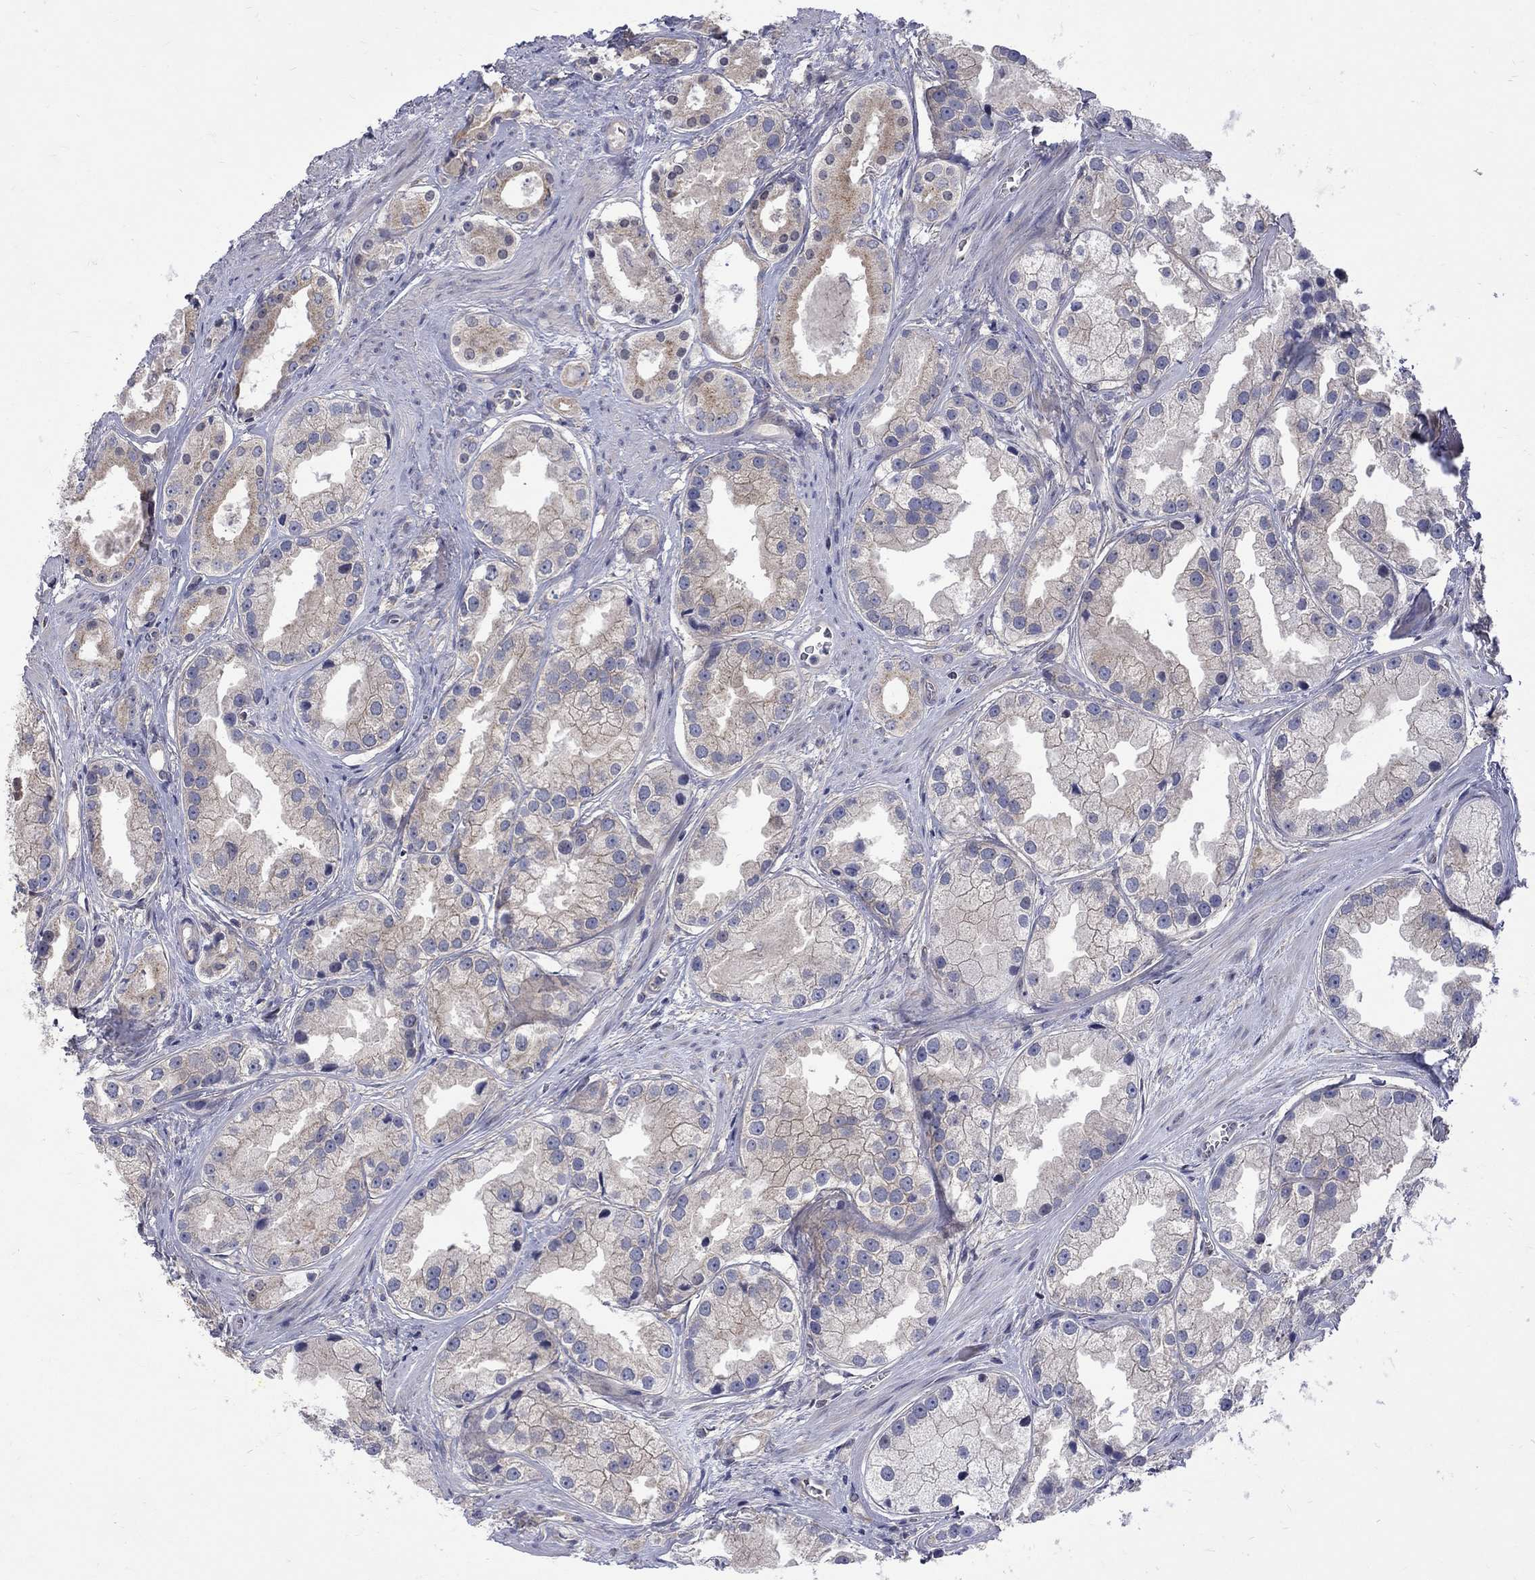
{"staining": {"intensity": "moderate", "quantity": "<25%", "location": "cytoplasmic/membranous"}, "tissue": "prostate cancer", "cell_type": "Tumor cells", "image_type": "cancer", "snomed": [{"axis": "morphology", "description": "Adenocarcinoma, NOS"}, {"axis": "topography", "description": "Prostate"}], "caption": "Protein staining displays moderate cytoplasmic/membranous expression in about <25% of tumor cells in adenocarcinoma (prostate). The staining was performed using DAB, with brown indicating positive protein expression. Nuclei are stained blue with hematoxylin.", "gene": "SH2B1", "patient": {"sex": "male", "age": 61}}